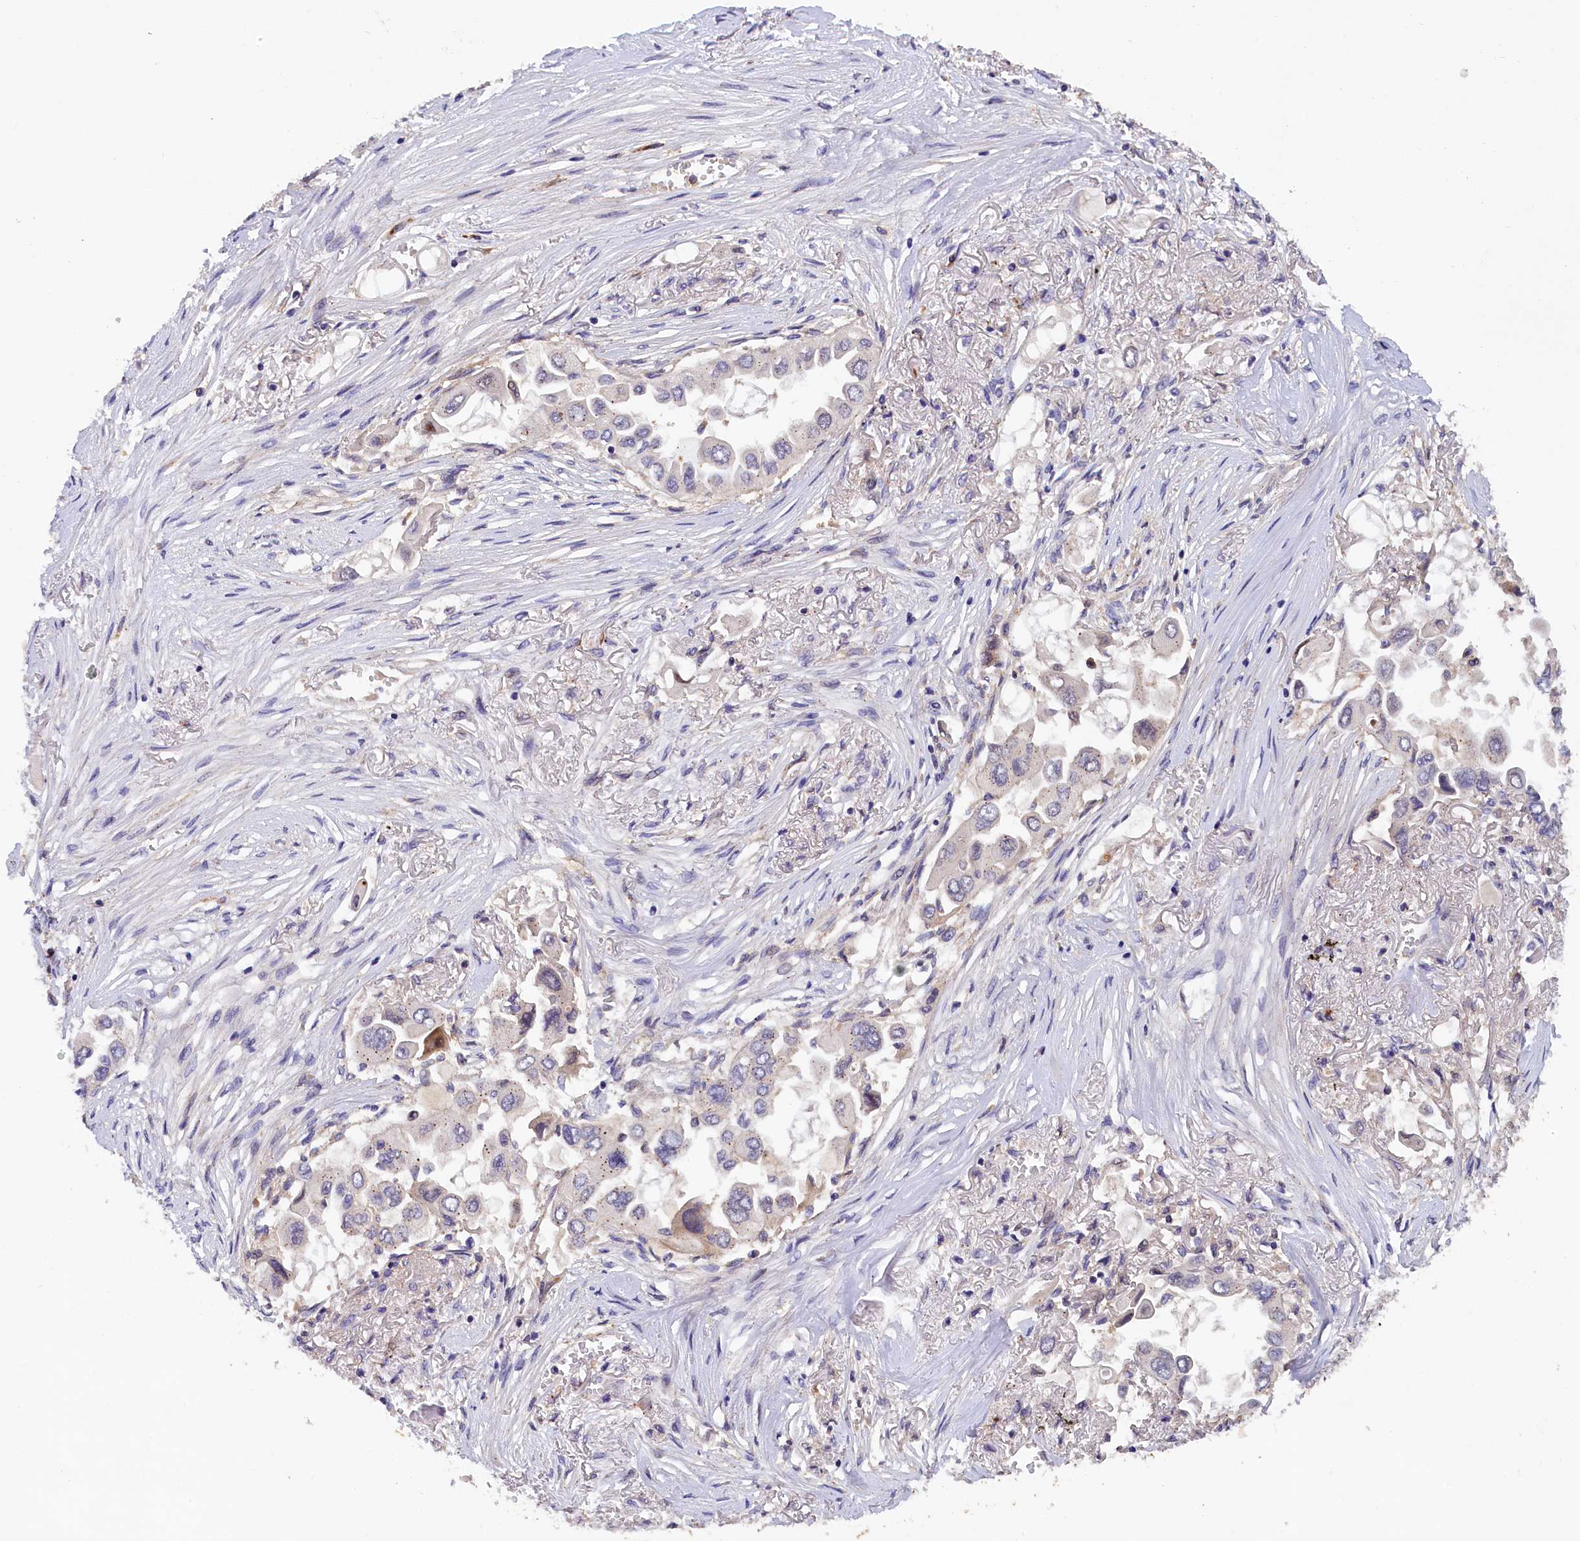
{"staining": {"intensity": "negative", "quantity": "none", "location": "none"}, "tissue": "lung cancer", "cell_type": "Tumor cells", "image_type": "cancer", "snomed": [{"axis": "morphology", "description": "Adenocarcinoma, NOS"}, {"axis": "topography", "description": "Lung"}], "caption": "IHC photomicrograph of neoplastic tissue: human adenocarcinoma (lung) stained with DAB (3,3'-diaminobenzidine) displays no significant protein staining in tumor cells.", "gene": "NAIP", "patient": {"sex": "female", "age": 76}}